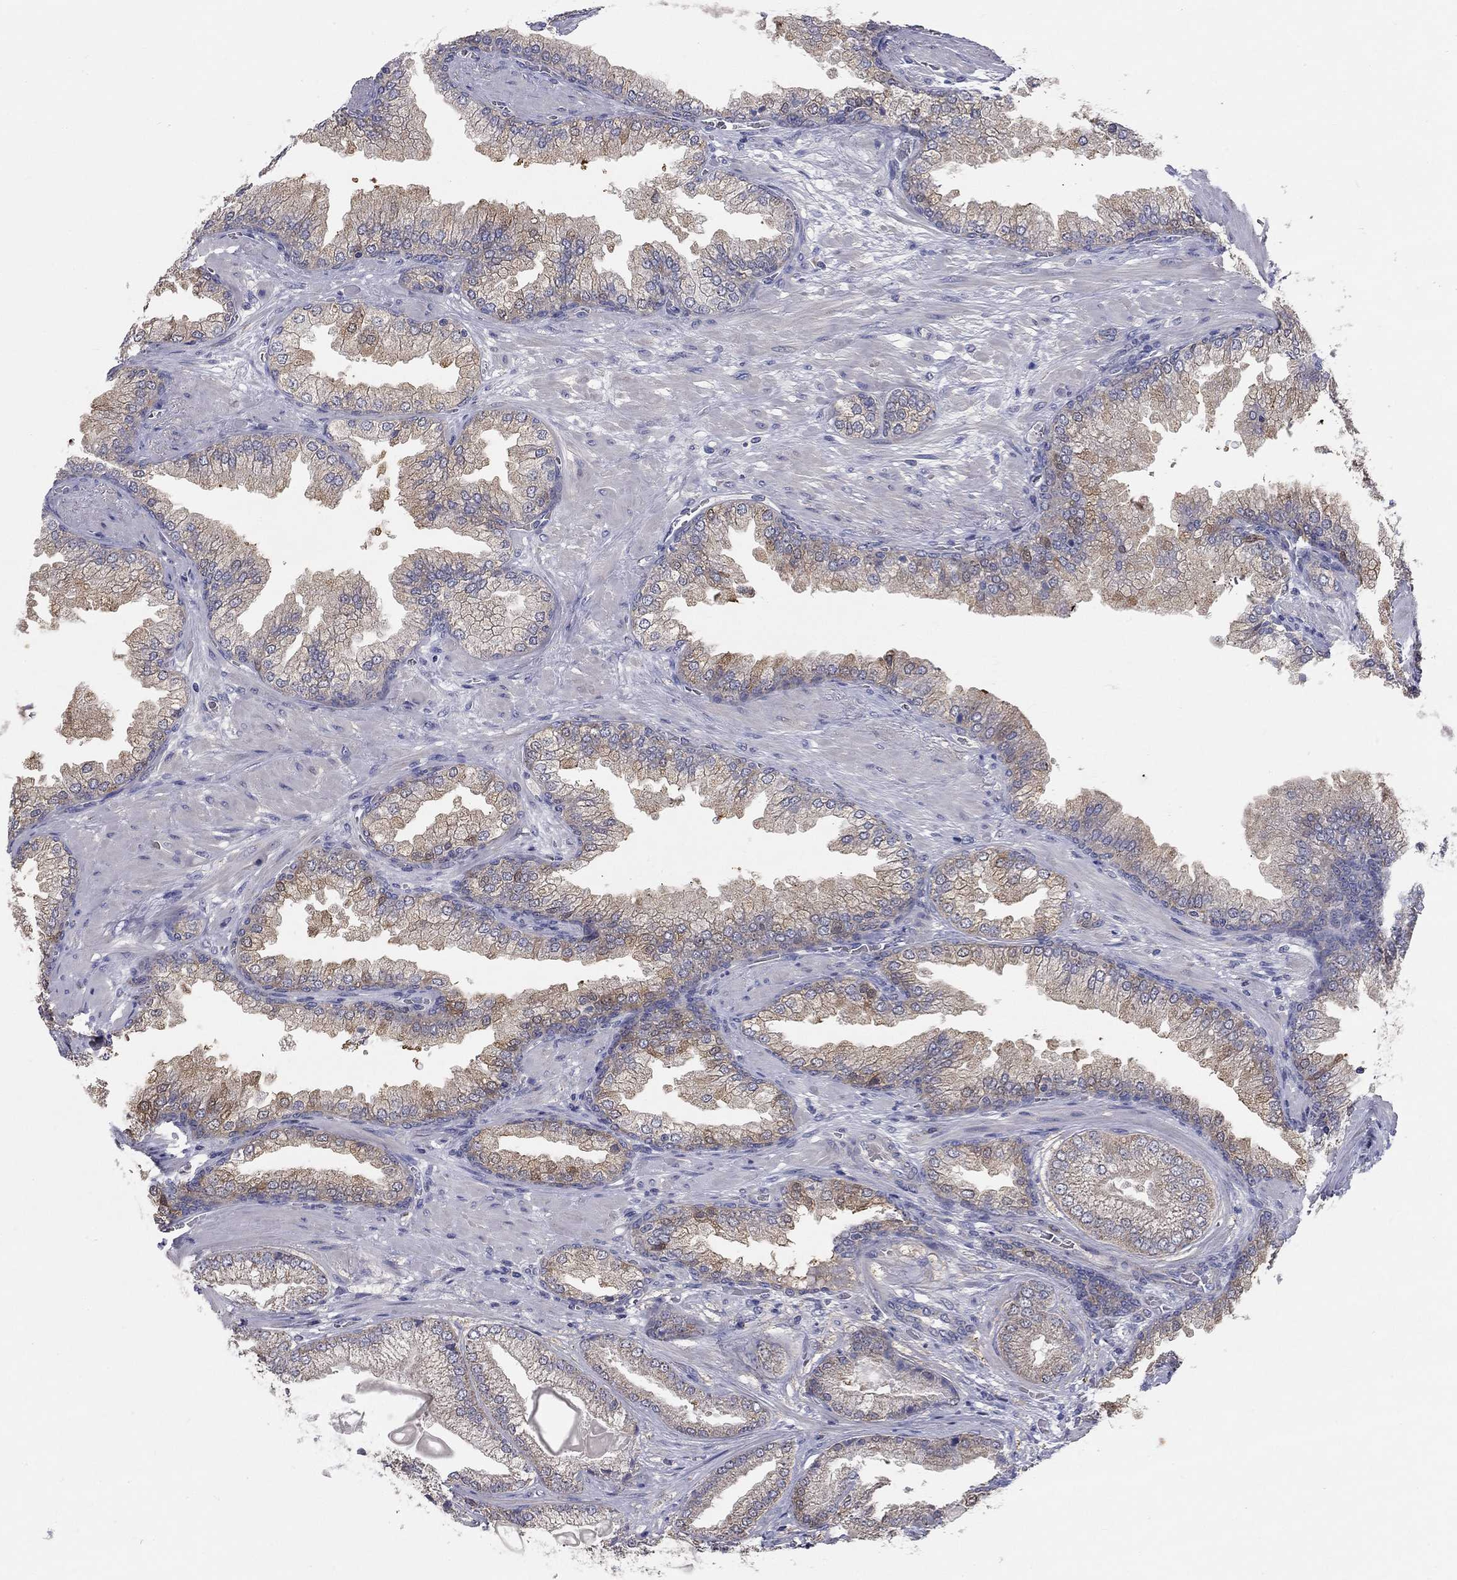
{"staining": {"intensity": "weak", "quantity": "25%-75%", "location": "cytoplasmic/membranous"}, "tissue": "prostate cancer", "cell_type": "Tumor cells", "image_type": "cancer", "snomed": [{"axis": "morphology", "description": "Adenocarcinoma, Low grade"}, {"axis": "topography", "description": "Prostate"}], "caption": "Tumor cells display weak cytoplasmic/membranous staining in about 25%-75% of cells in prostate low-grade adenocarcinoma.", "gene": "CFAP161", "patient": {"sex": "male", "age": 57}}